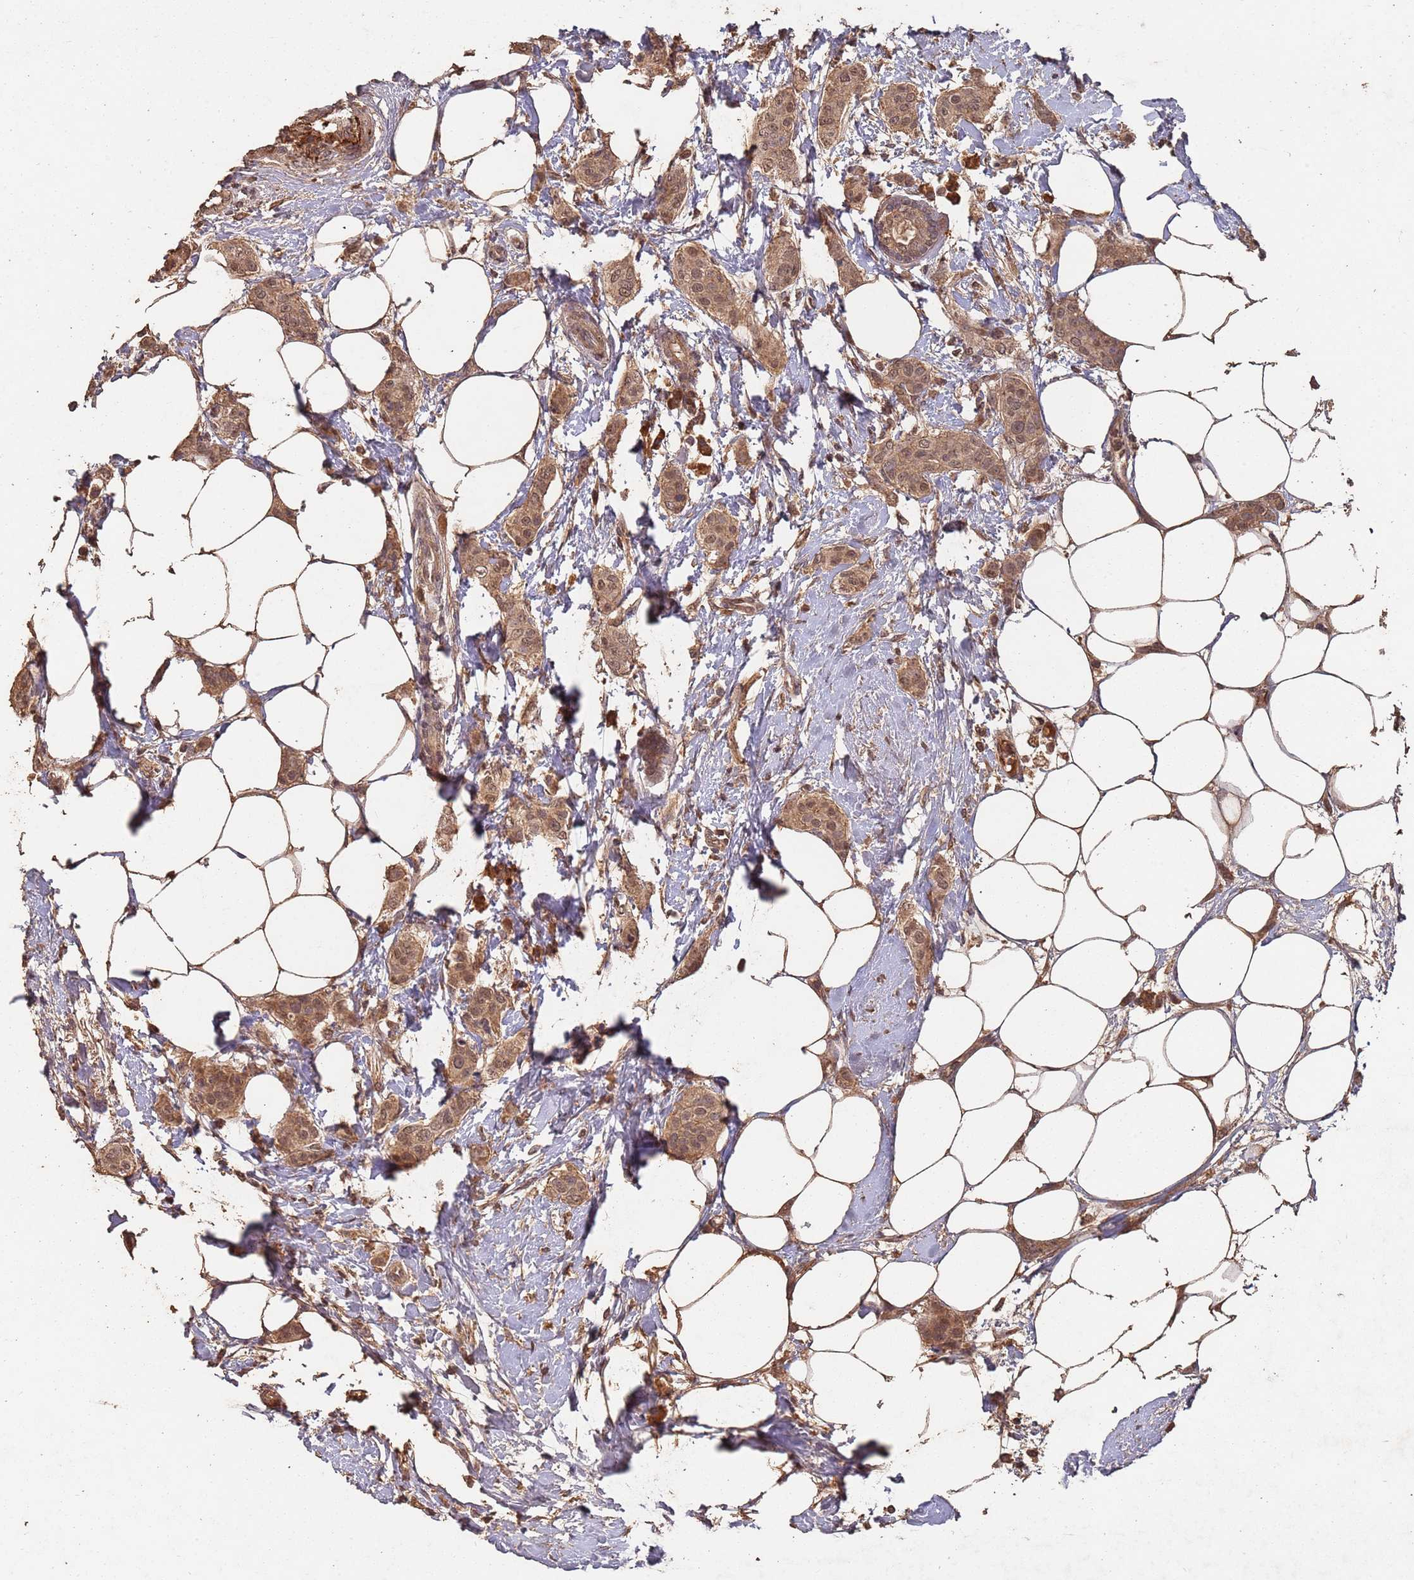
{"staining": {"intensity": "moderate", "quantity": ">75%", "location": "cytoplasmic/membranous,nuclear"}, "tissue": "breast cancer", "cell_type": "Tumor cells", "image_type": "cancer", "snomed": [{"axis": "morphology", "description": "Duct carcinoma"}, {"axis": "topography", "description": "Breast"}], "caption": "Immunohistochemical staining of human intraductal carcinoma (breast) reveals moderate cytoplasmic/membranous and nuclear protein expression in approximately >75% of tumor cells. (IHC, brightfield microscopy, high magnification).", "gene": "FRAT1", "patient": {"sex": "female", "age": 72}}